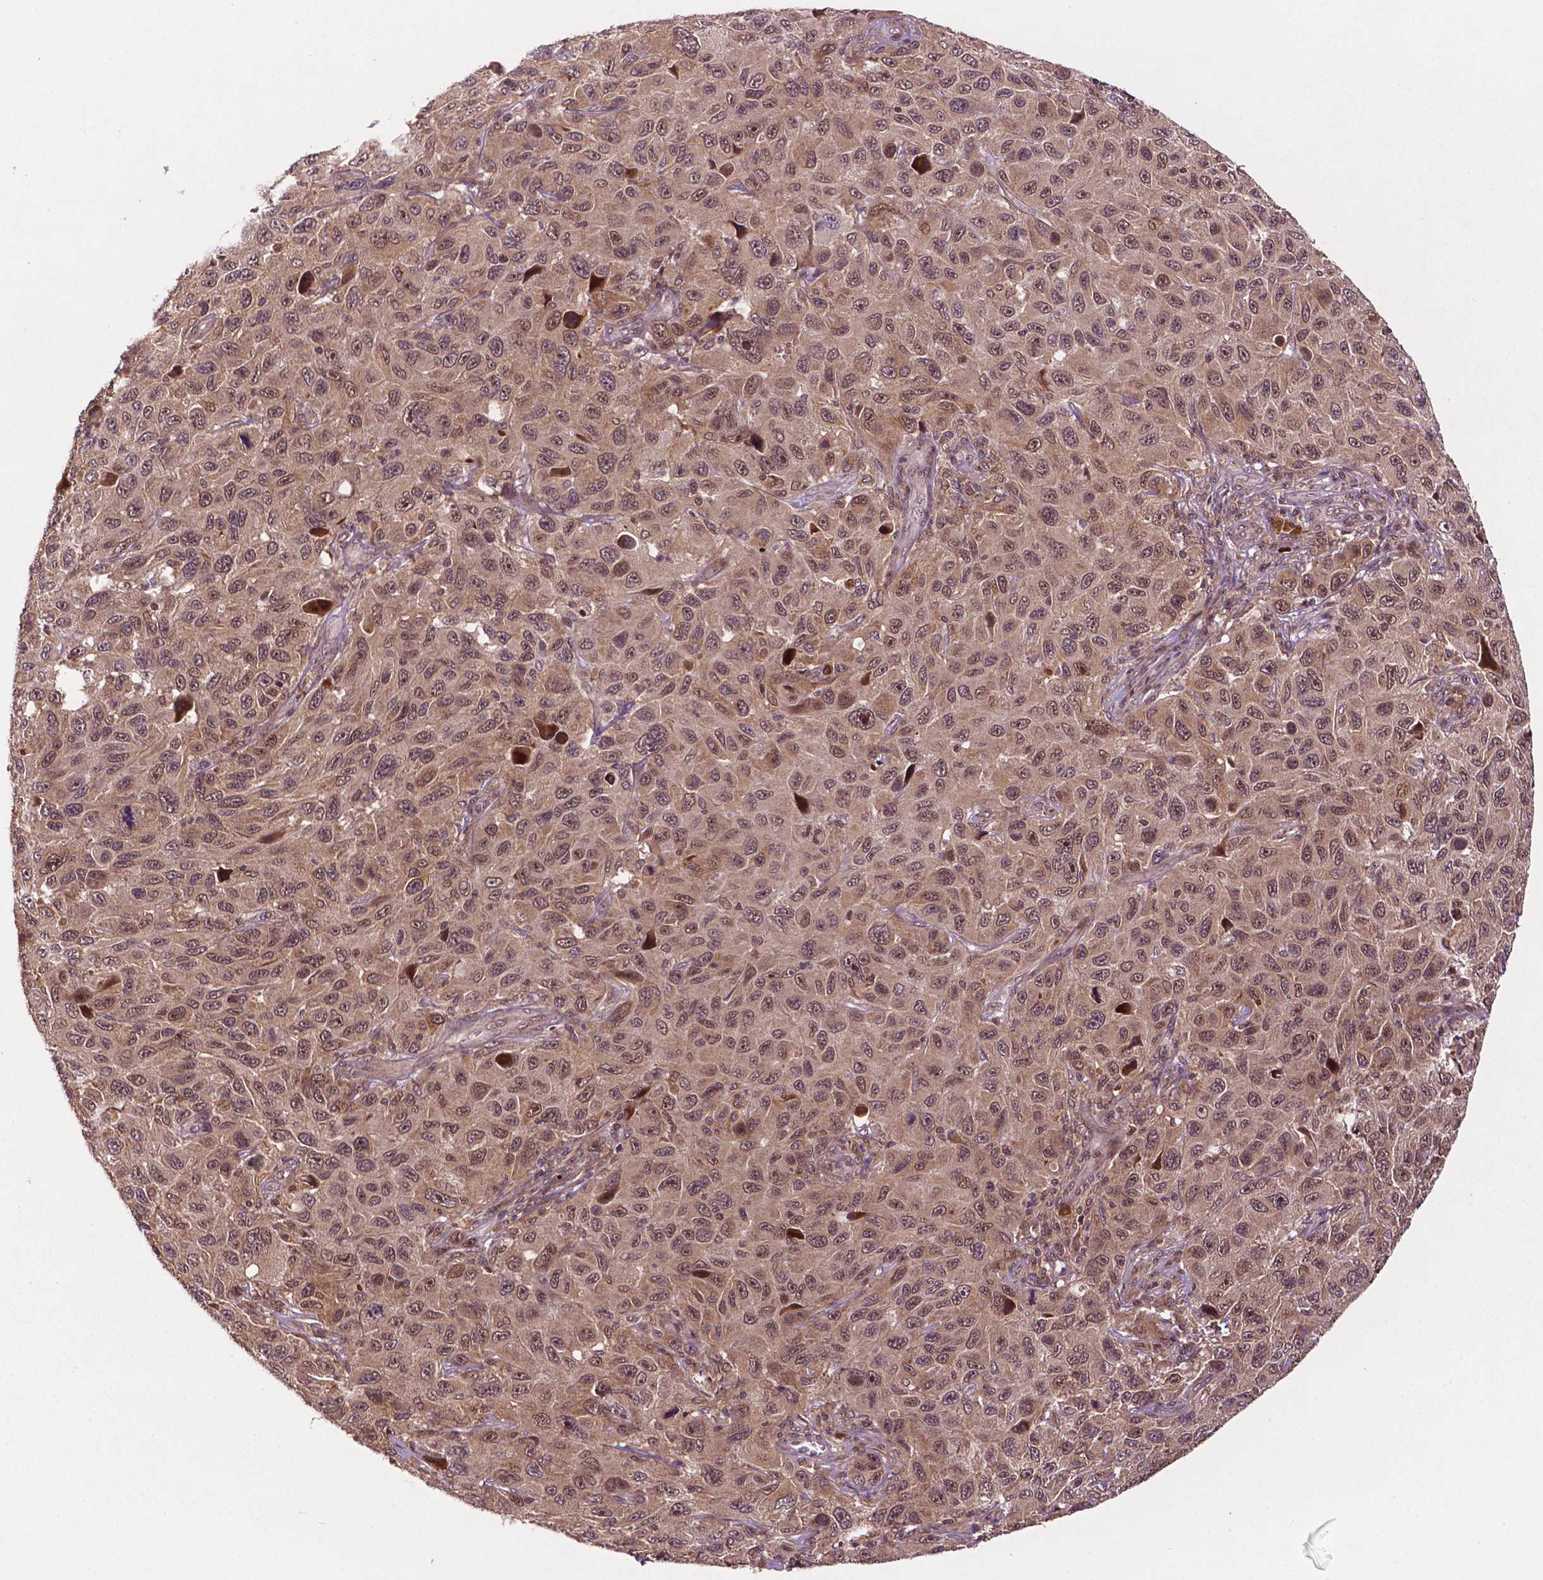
{"staining": {"intensity": "weak", "quantity": "25%-75%", "location": "cytoplasmic/membranous,nuclear"}, "tissue": "melanoma", "cell_type": "Tumor cells", "image_type": "cancer", "snomed": [{"axis": "morphology", "description": "Malignant melanoma, NOS"}, {"axis": "topography", "description": "Skin"}], "caption": "Protein expression by IHC shows weak cytoplasmic/membranous and nuclear positivity in about 25%-75% of tumor cells in melanoma.", "gene": "TMX2", "patient": {"sex": "male", "age": 53}}